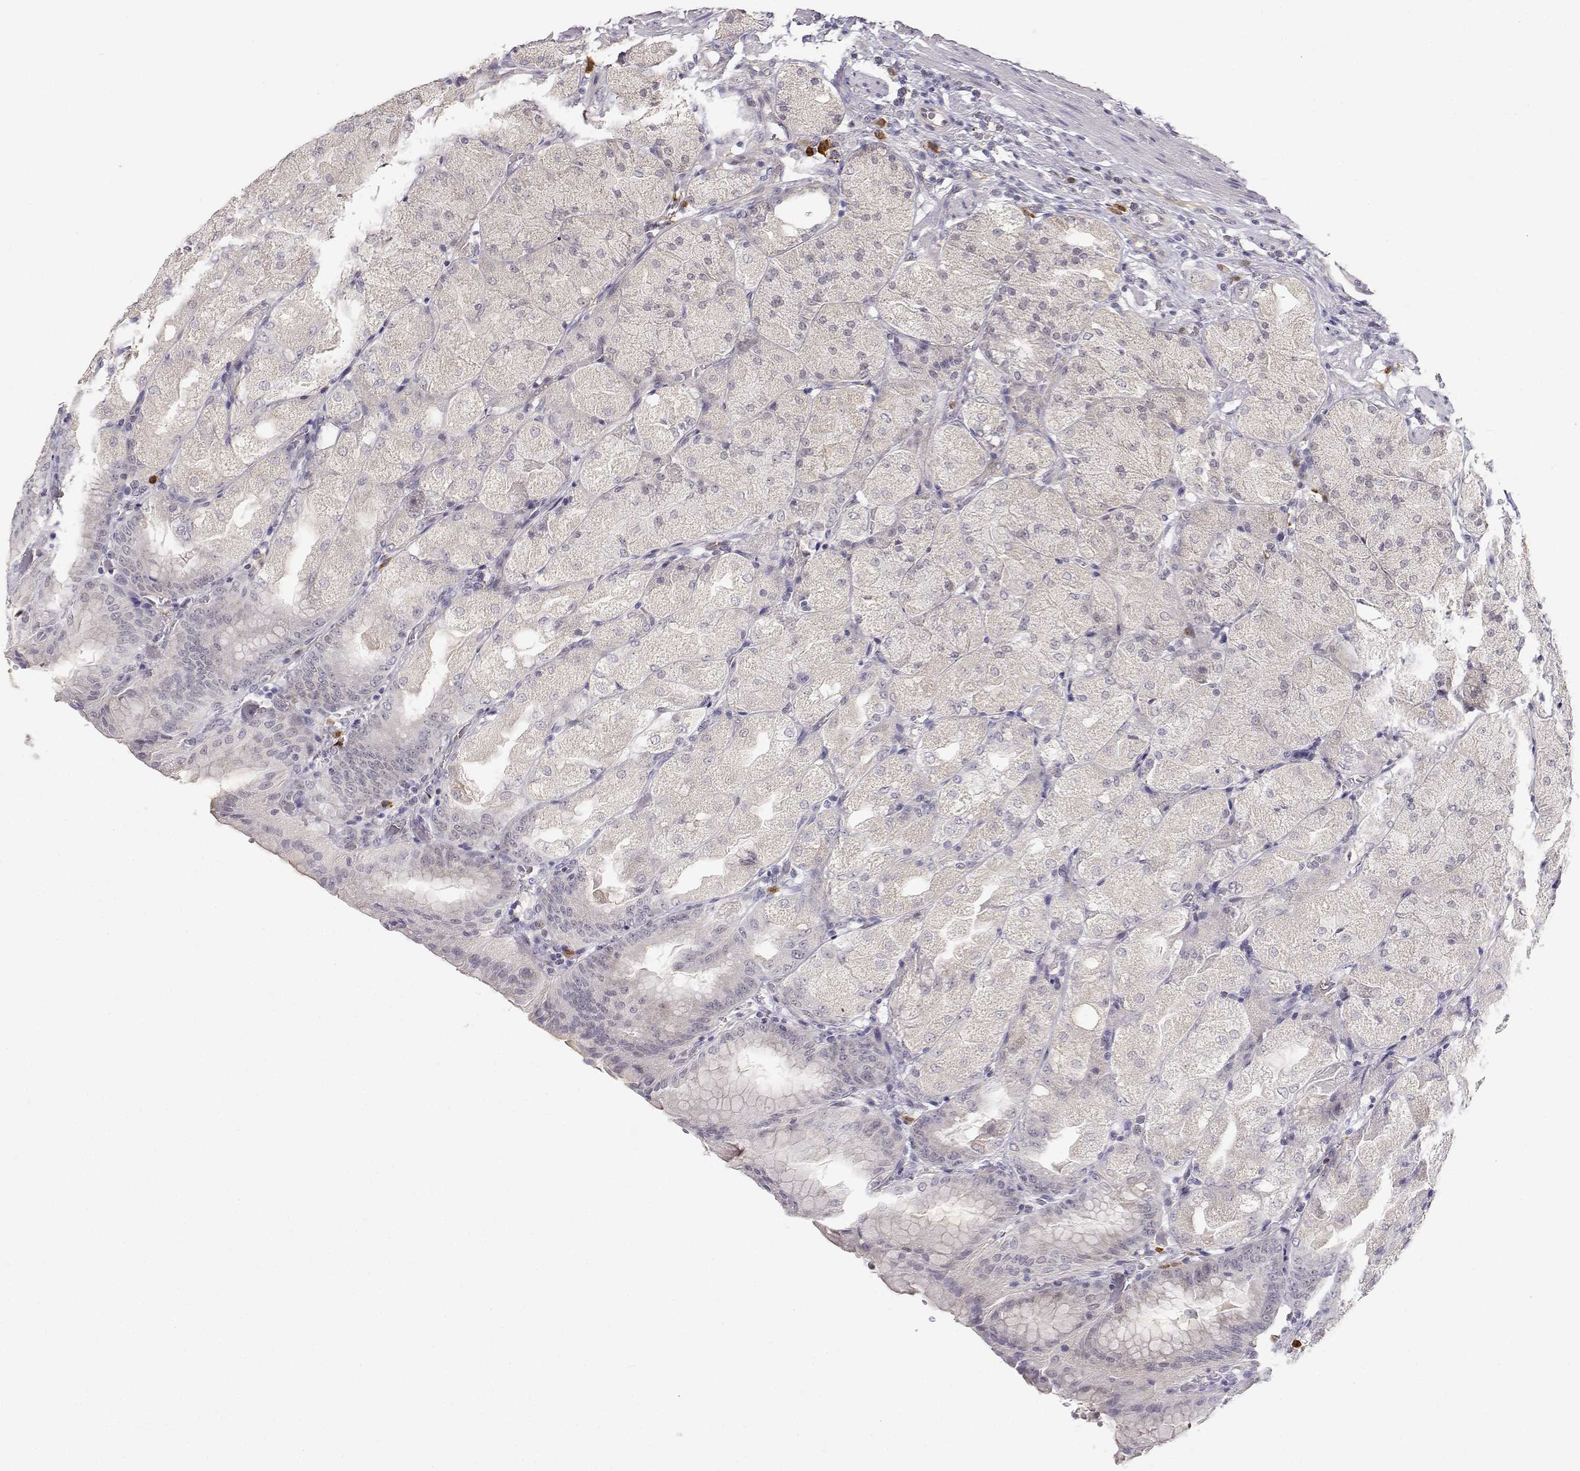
{"staining": {"intensity": "weak", "quantity": "<25%", "location": "cytoplasmic/membranous"}, "tissue": "stomach", "cell_type": "Glandular cells", "image_type": "normal", "snomed": [{"axis": "morphology", "description": "Normal tissue, NOS"}, {"axis": "topography", "description": "Stomach, upper"}, {"axis": "topography", "description": "Stomach"}, {"axis": "topography", "description": "Stomach, lower"}], "caption": "The histopathology image shows no significant expression in glandular cells of stomach.", "gene": "EAF2", "patient": {"sex": "male", "age": 62}}